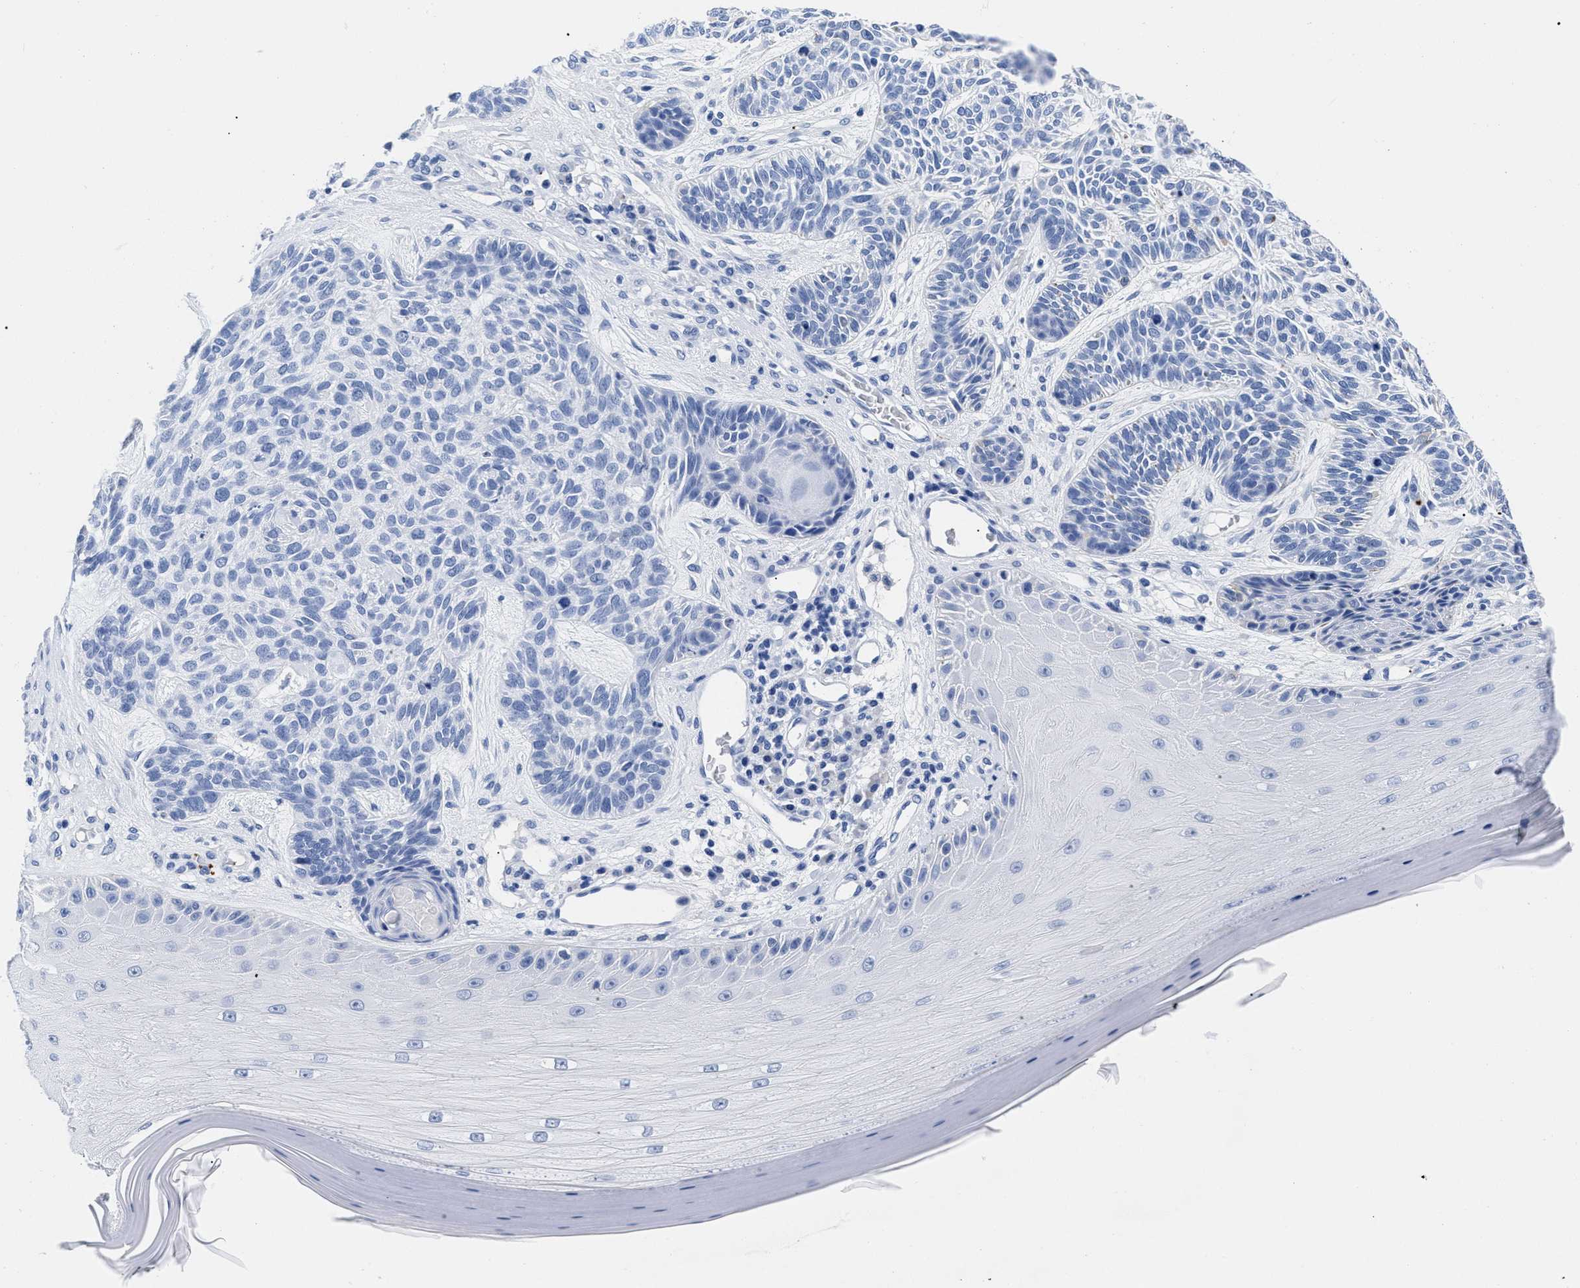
{"staining": {"intensity": "negative", "quantity": "none", "location": "none"}, "tissue": "skin cancer", "cell_type": "Tumor cells", "image_type": "cancer", "snomed": [{"axis": "morphology", "description": "Basal cell carcinoma"}, {"axis": "topography", "description": "Skin"}], "caption": "The histopathology image reveals no staining of tumor cells in basal cell carcinoma (skin).", "gene": "TREML1", "patient": {"sex": "male", "age": 55}}